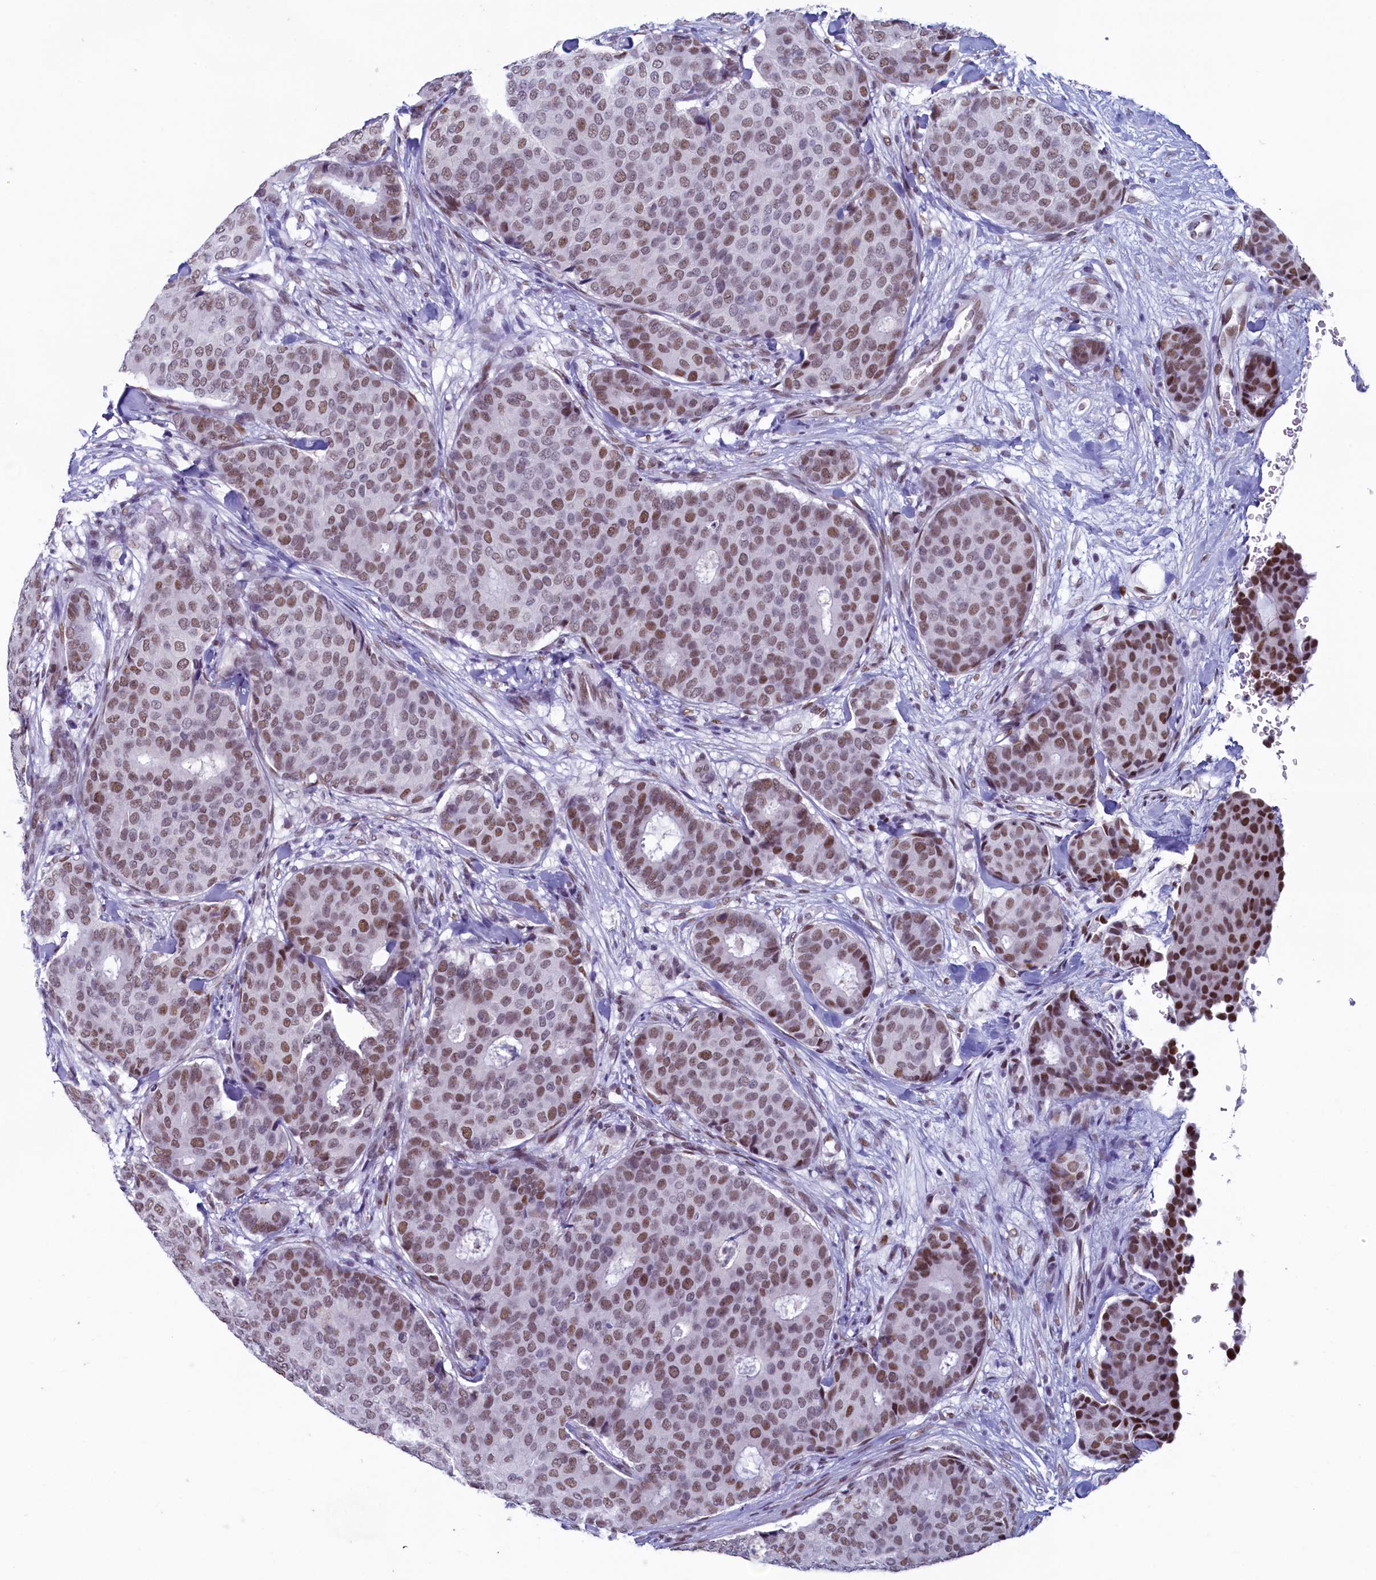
{"staining": {"intensity": "moderate", "quantity": ">75%", "location": "nuclear"}, "tissue": "breast cancer", "cell_type": "Tumor cells", "image_type": "cancer", "snomed": [{"axis": "morphology", "description": "Duct carcinoma"}, {"axis": "topography", "description": "Breast"}], "caption": "High-power microscopy captured an immunohistochemistry (IHC) micrograph of infiltrating ductal carcinoma (breast), revealing moderate nuclear staining in approximately >75% of tumor cells.", "gene": "SUGP2", "patient": {"sex": "female", "age": 75}}